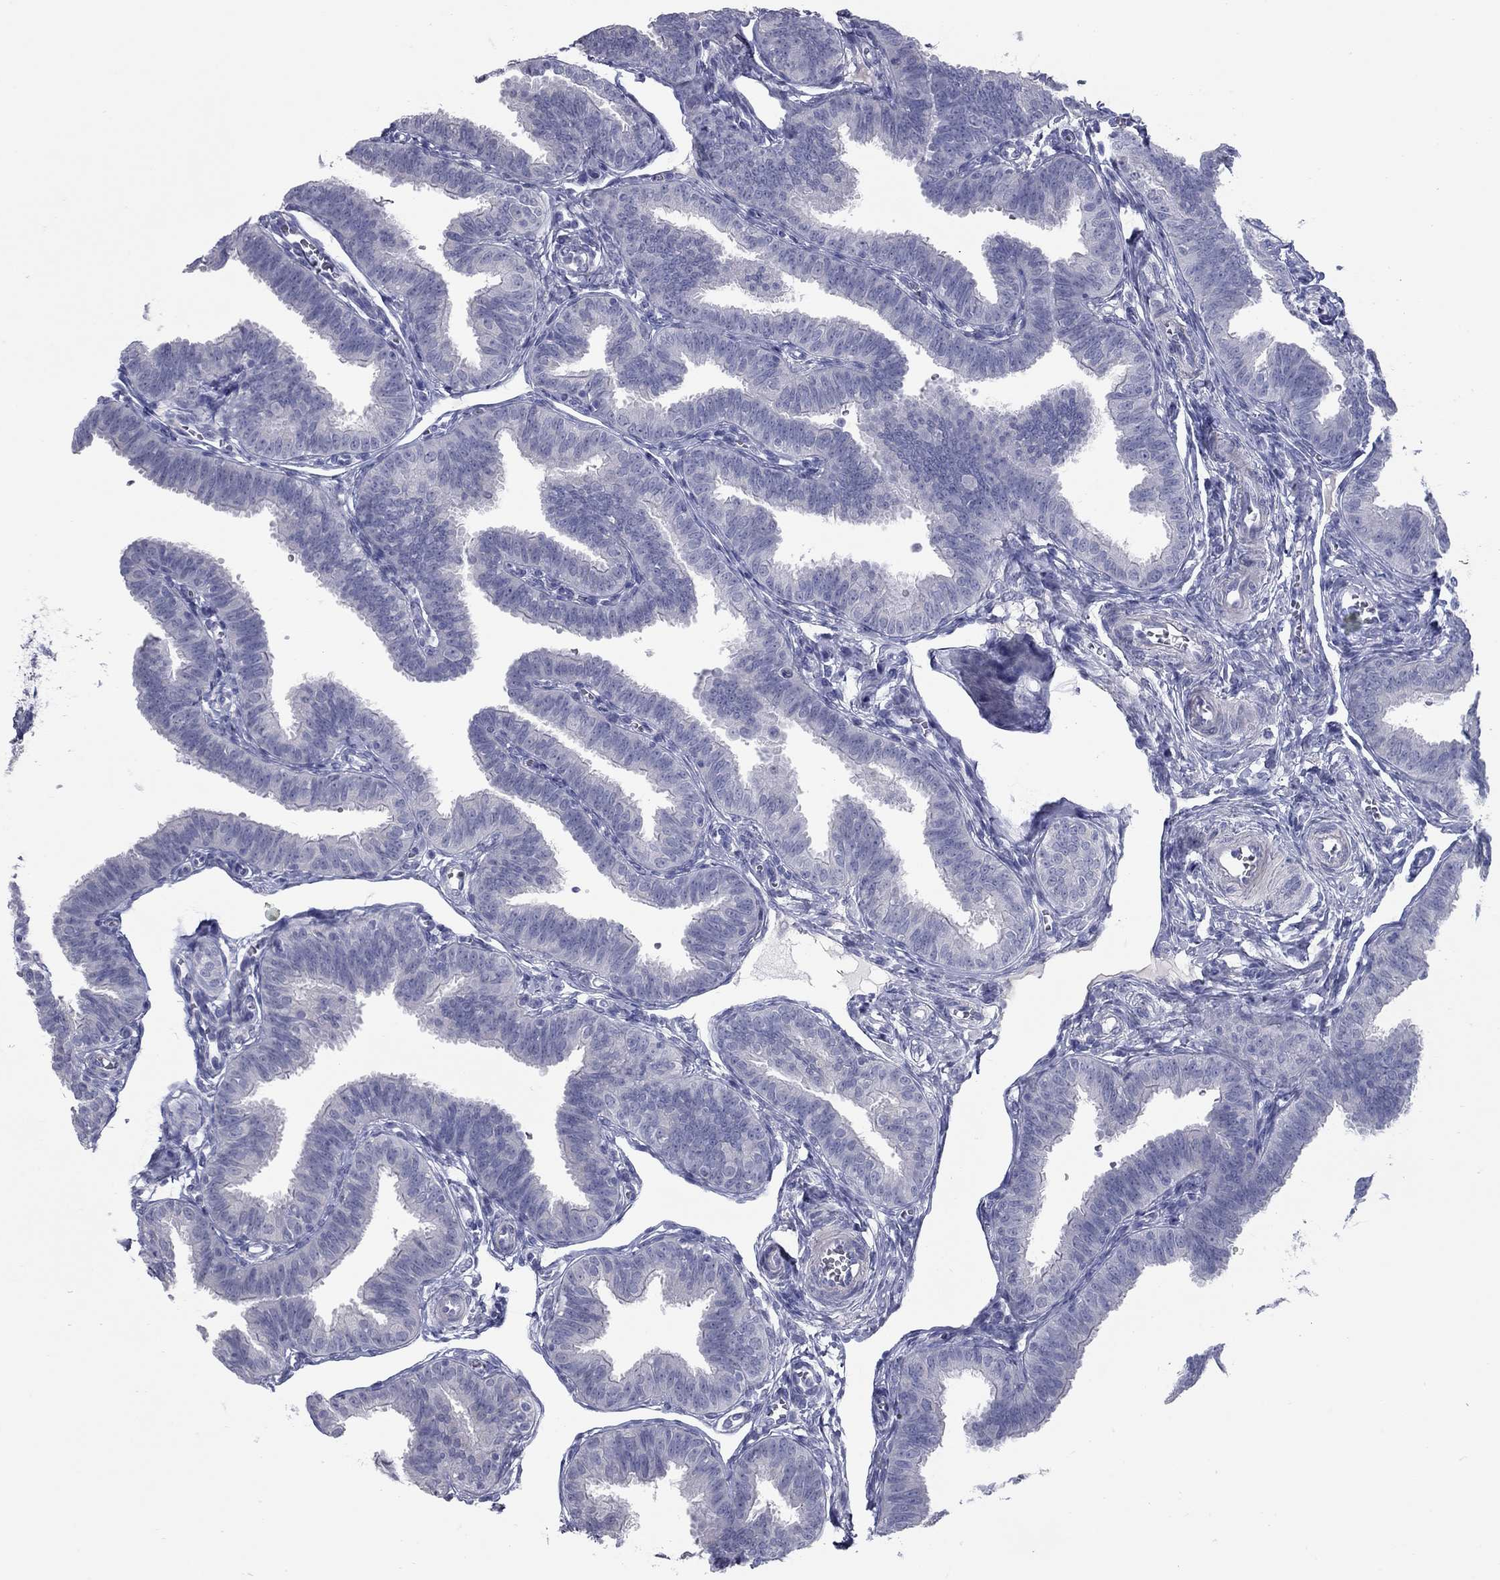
{"staining": {"intensity": "negative", "quantity": "none", "location": "none"}, "tissue": "fallopian tube", "cell_type": "Glandular cells", "image_type": "normal", "snomed": [{"axis": "morphology", "description": "Normal tissue, NOS"}, {"axis": "topography", "description": "Fallopian tube"}], "caption": "This histopathology image is of normal fallopian tube stained with immunohistochemistry to label a protein in brown with the nuclei are counter-stained blue. There is no staining in glandular cells. Nuclei are stained in blue.", "gene": "KIRREL2", "patient": {"sex": "female", "age": 25}}